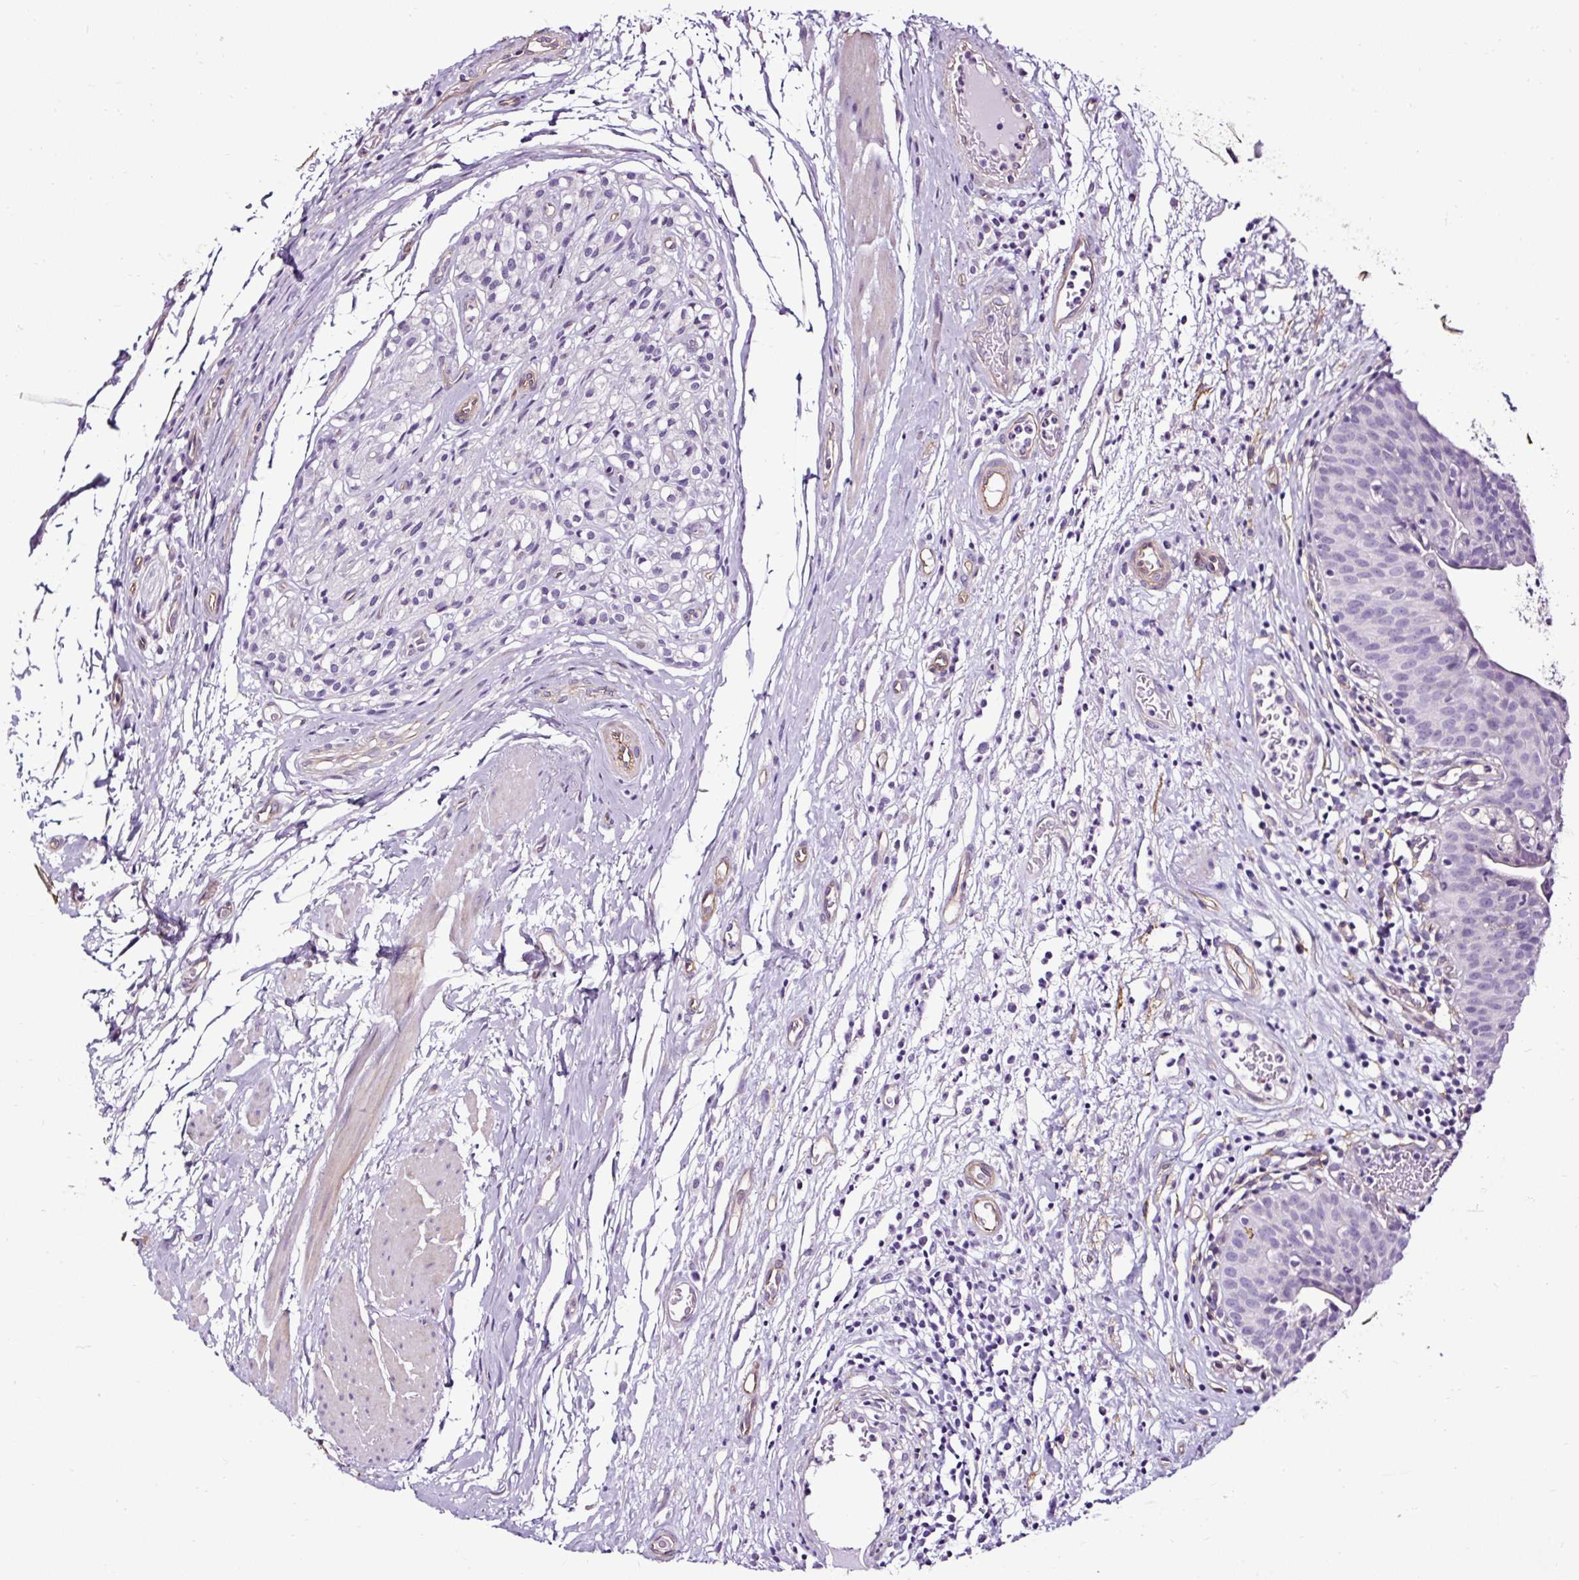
{"staining": {"intensity": "negative", "quantity": "none", "location": "none"}, "tissue": "urinary bladder", "cell_type": "Urothelial cells", "image_type": "normal", "snomed": [{"axis": "morphology", "description": "Normal tissue, NOS"}, {"axis": "morphology", "description": "Inflammation, NOS"}, {"axis": "topography", "description": "Urinary bladder"}], "caption": "High magnification brightfield microscopy of benign urinary bladder stained with DAB (3,3'-diaminobenzidine) (brown) and counterstained with hematoxylin (blue): urothelial cells show no significant positivity. The staining was performed using DAB to visualize the protein expression in brown, while the nuclei were stained in blue with hematoxylin (Magnification: 20x).", "gene": "SLC7A8", "patient": {"sex": "male", "age": 57}}